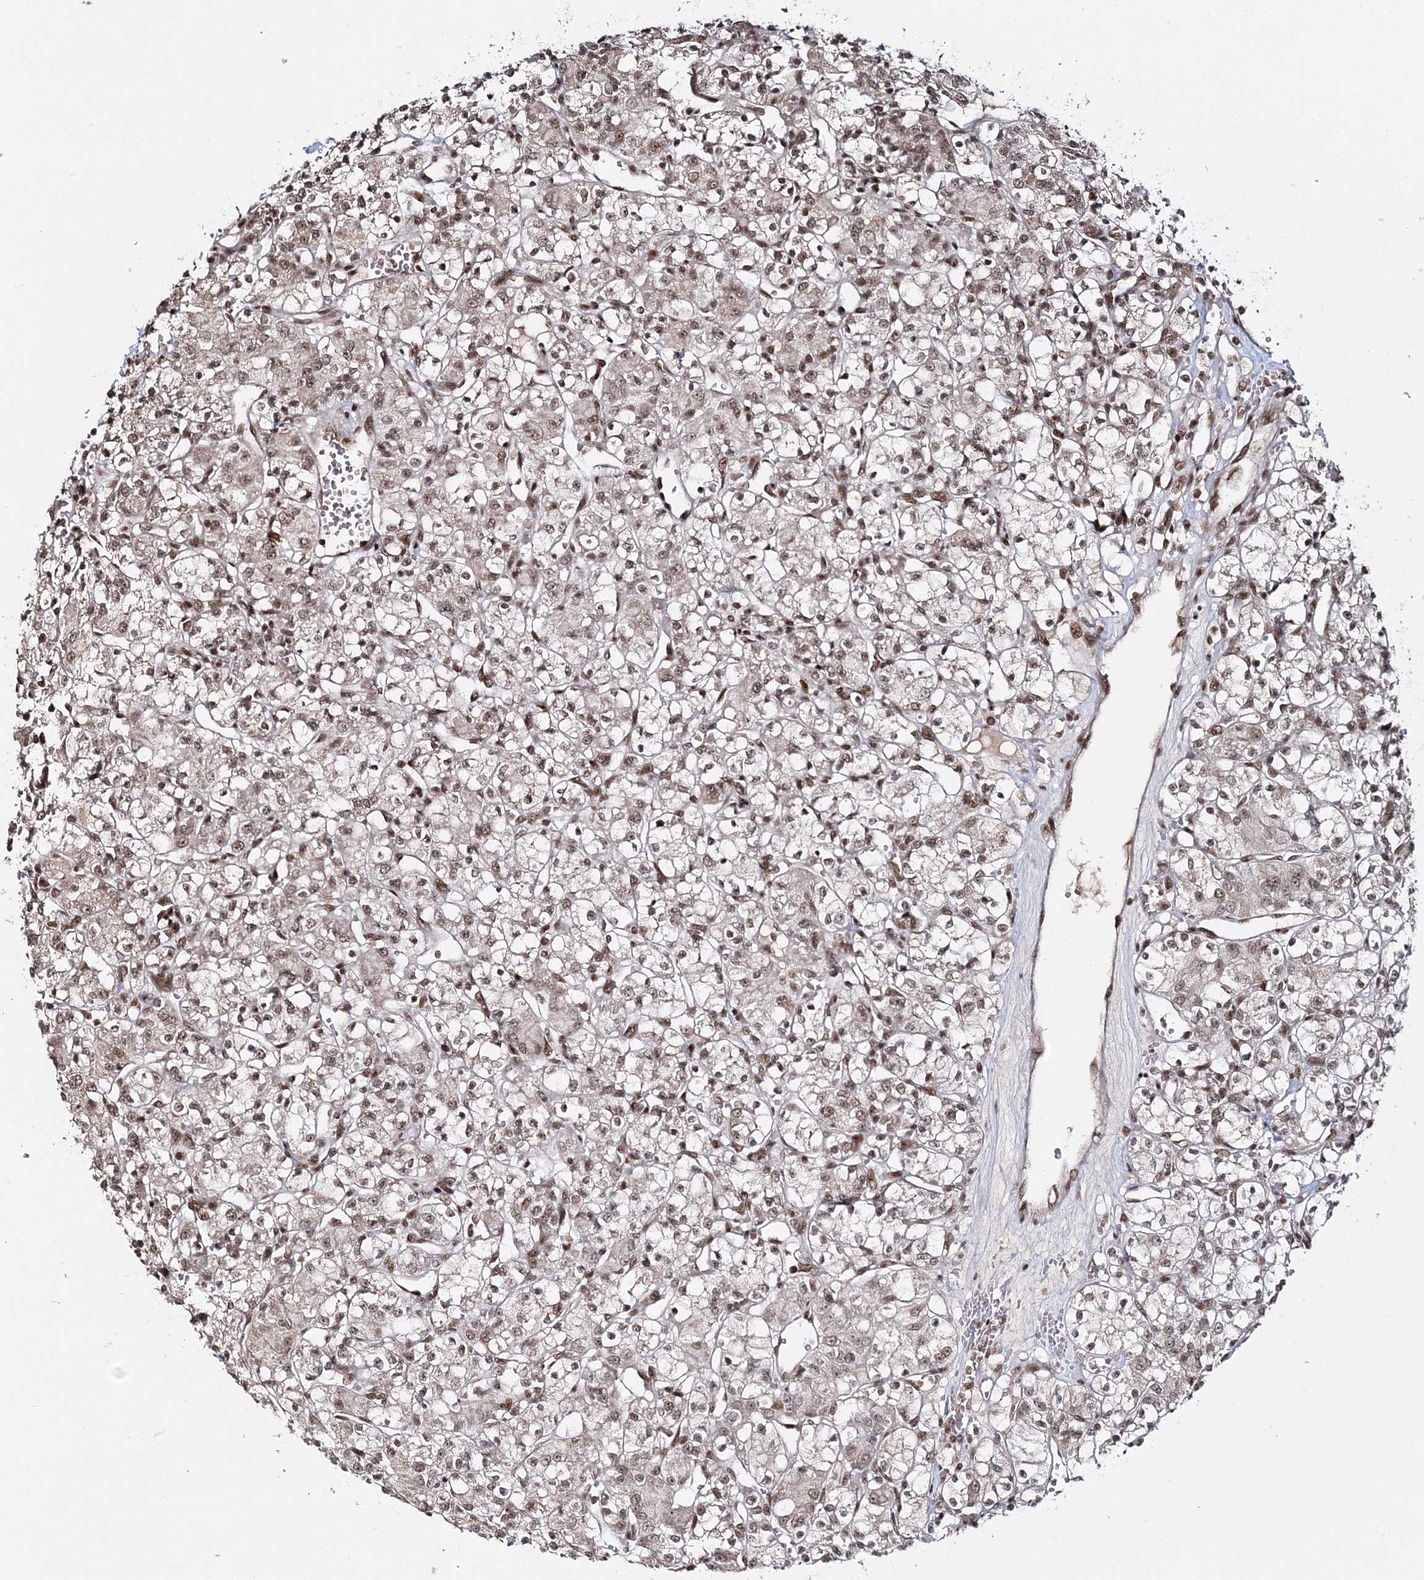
{"staining": {"intensity": "moderate", "quantity": "25%-75%", "location": "nuclear"}, "tissue": "renal cancer", "cell_type": "Tumor cells", "image_type": "cancer", "snomed": [{"axis": "morphology", "description": "Adenocarcinoma, NOS"}, {"axis": "topography", "description": "Kidney"}], "caption": "An image of renal cancer stained for a protein shows moderate nuclear brown staining in tumor cells.", "gene": "QRICH1", "patient": {"sex": "female", "age": 59}}